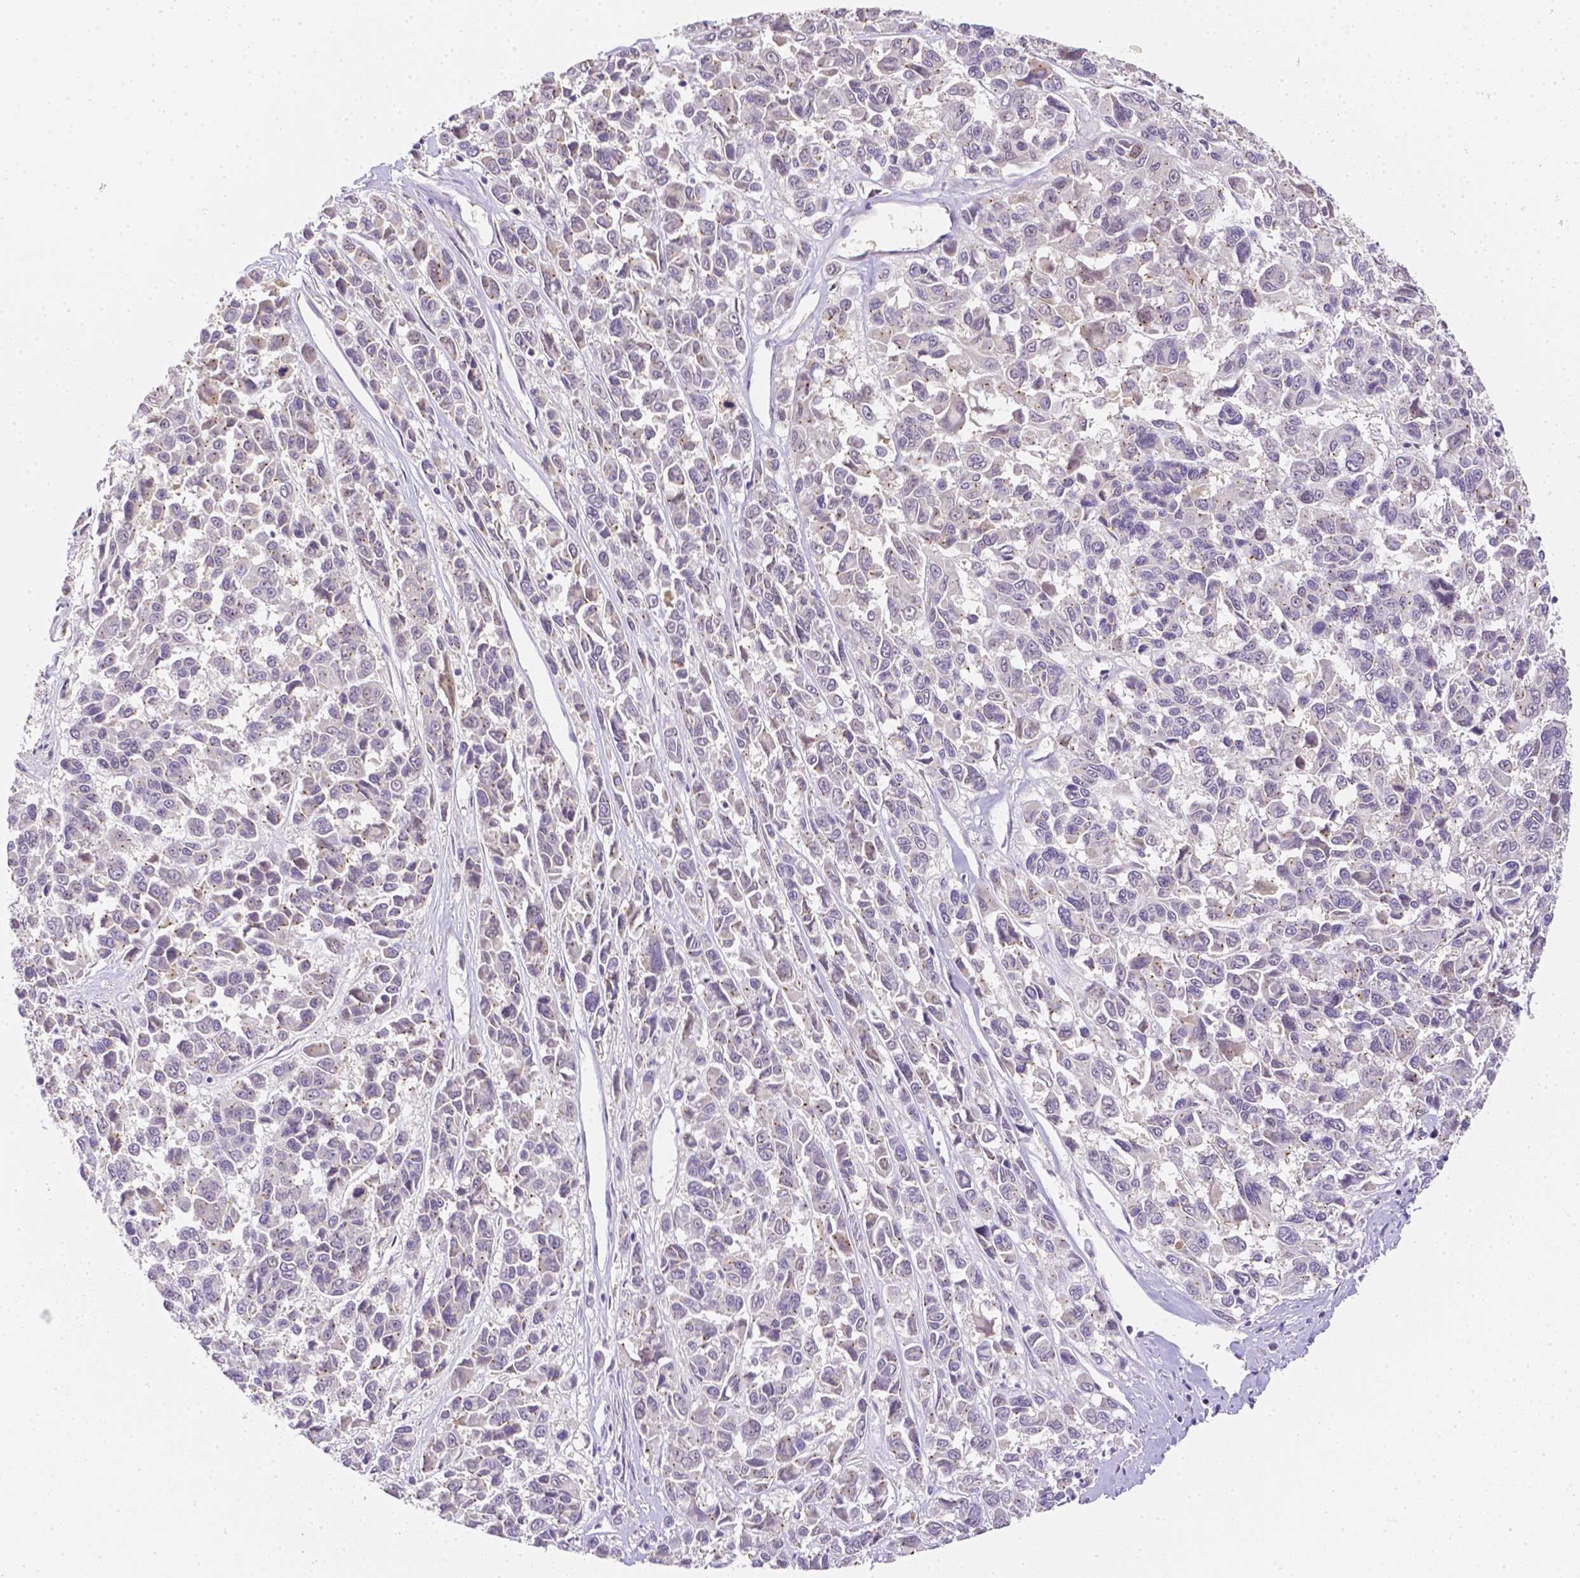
{"staining": {"intensity": "weak", "quantity": "<25%", "location": "nuclear"}, "tissue": "melanoma", "cell_type": "Tumor cells", "image_type": "cancer", "snomed": [{"axis": "morphology", "description": "Malignant melanoma, NOS"}, {"axis": "topography", "description": "Skin"}], "caption": "Malignant melanoma was stained to show a protein in brown. There is no significant positivity in tumor cells.", "gene": "C10orf67", "patient": {"sex": "female", "age": 66}}